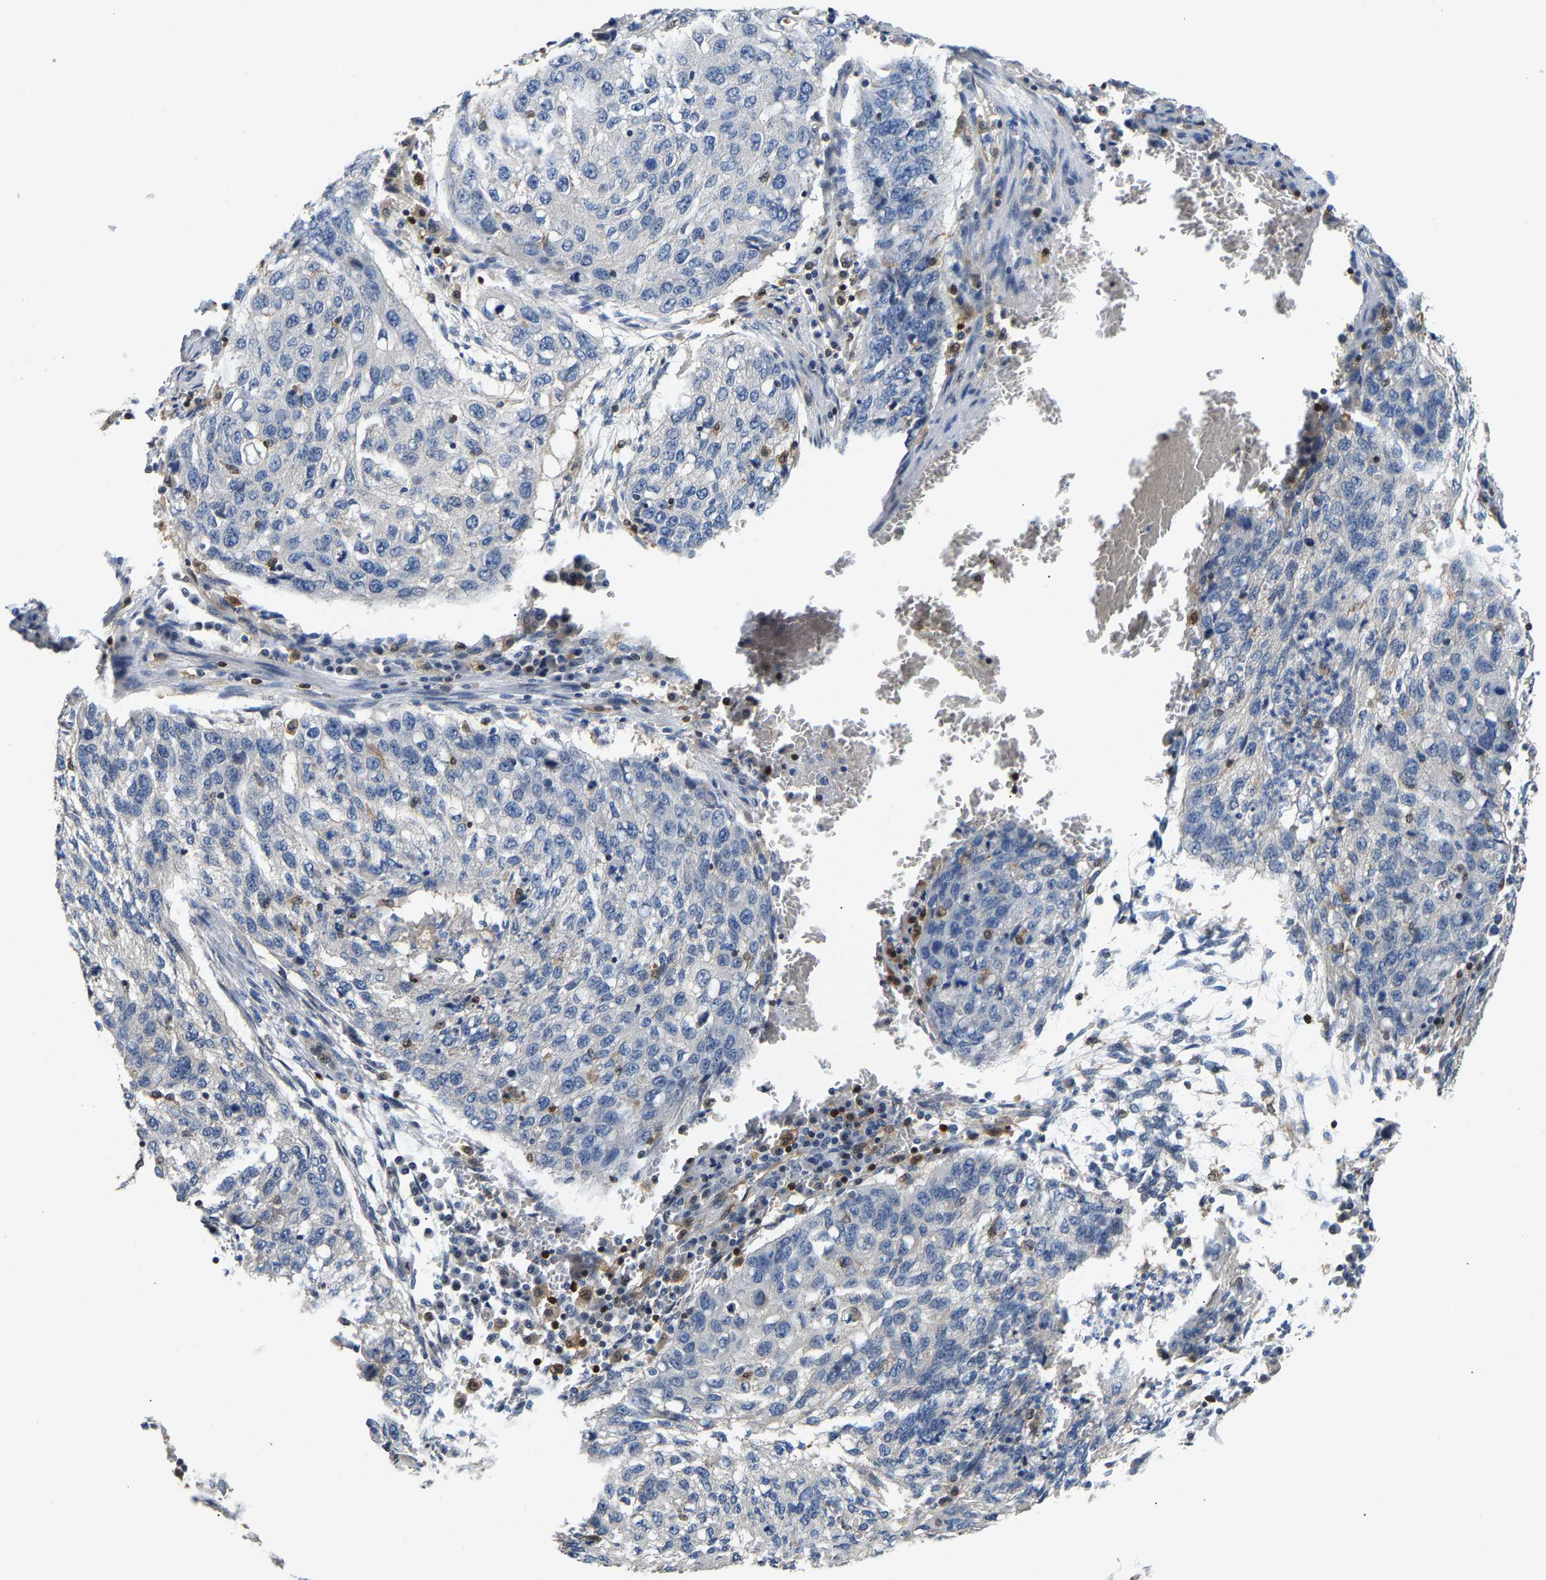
{"staining": {"intensity": "negative", "quantity": "none", "location": "none"}, "tissue": "lung cancer", "cell_type": "Tumor cells", "image_type": "cancer", "snomed": [{"axis": "morphology", "description": "Squamous cell carcinoma, NOS"}, {"axis": "topography", "description": "Lung"}], "caption": "Immunohistochemistry (IHC) photomicrograph of human lung squamous cell carcinoma stained for a protein (brown), which exhibits no expression in tumor cells.", "gene": "GIMAP7", "patient": {"sex": "female", "age": 63}}